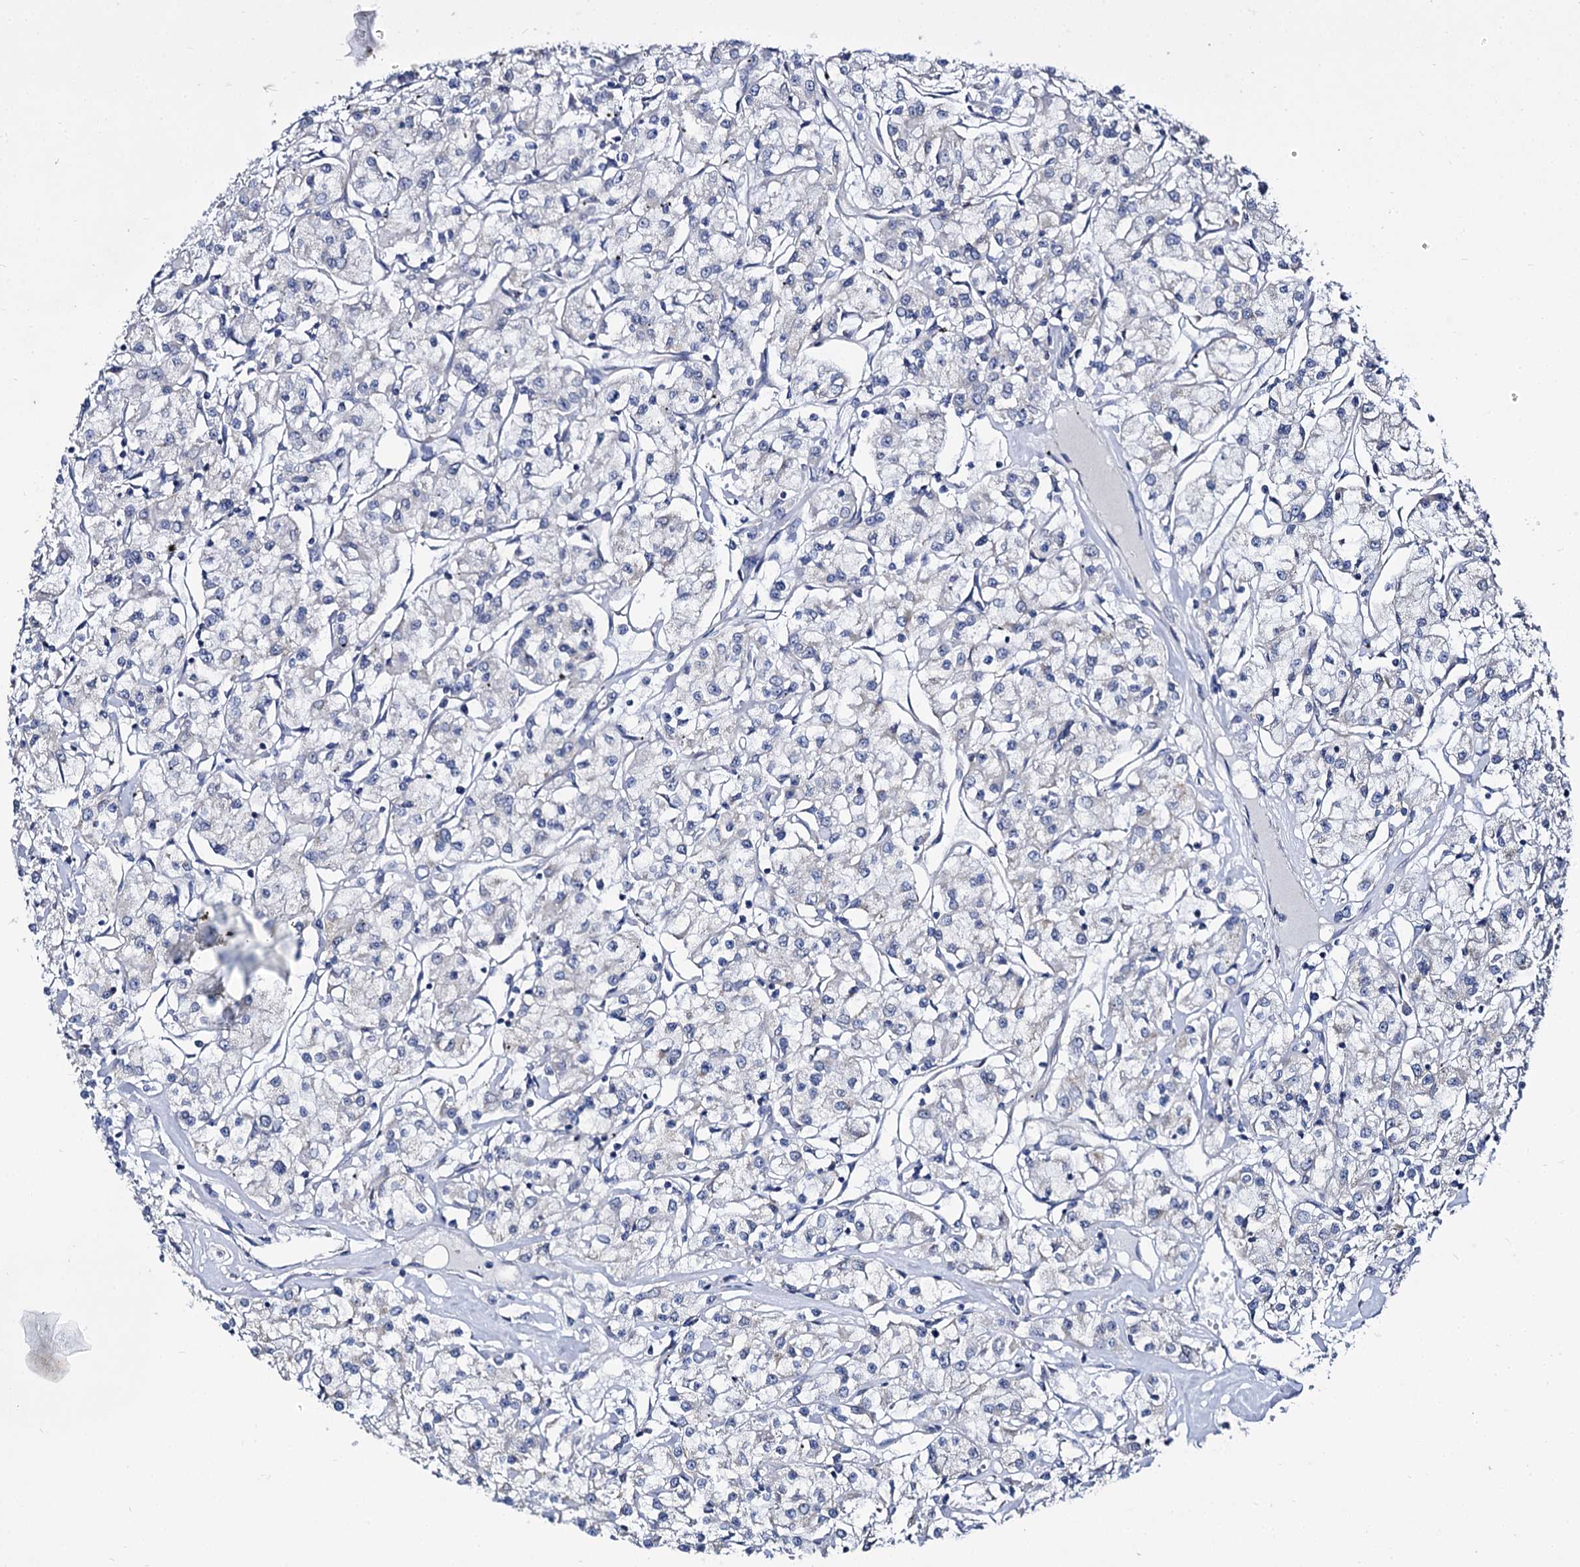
{"staining": {"intensity": "negative", "quantity": "none", "location": "none"}, "tissue": "renal cancer", "cell_type": "Tumor cells", "image_type": "cancer", "snomed": [{"axis": "morphology", "description": "Adenocarcinoma, NOS"}, {"axis": "topography", "description": "Kidney"}], "caption": "The immunohistochemistry photomicrograph has no significant staining in tumor cells of renal cancer (adenocarcinoma) tissue.", "gene": "PANX2", "patient": {"sex": "female", "age": 59}}